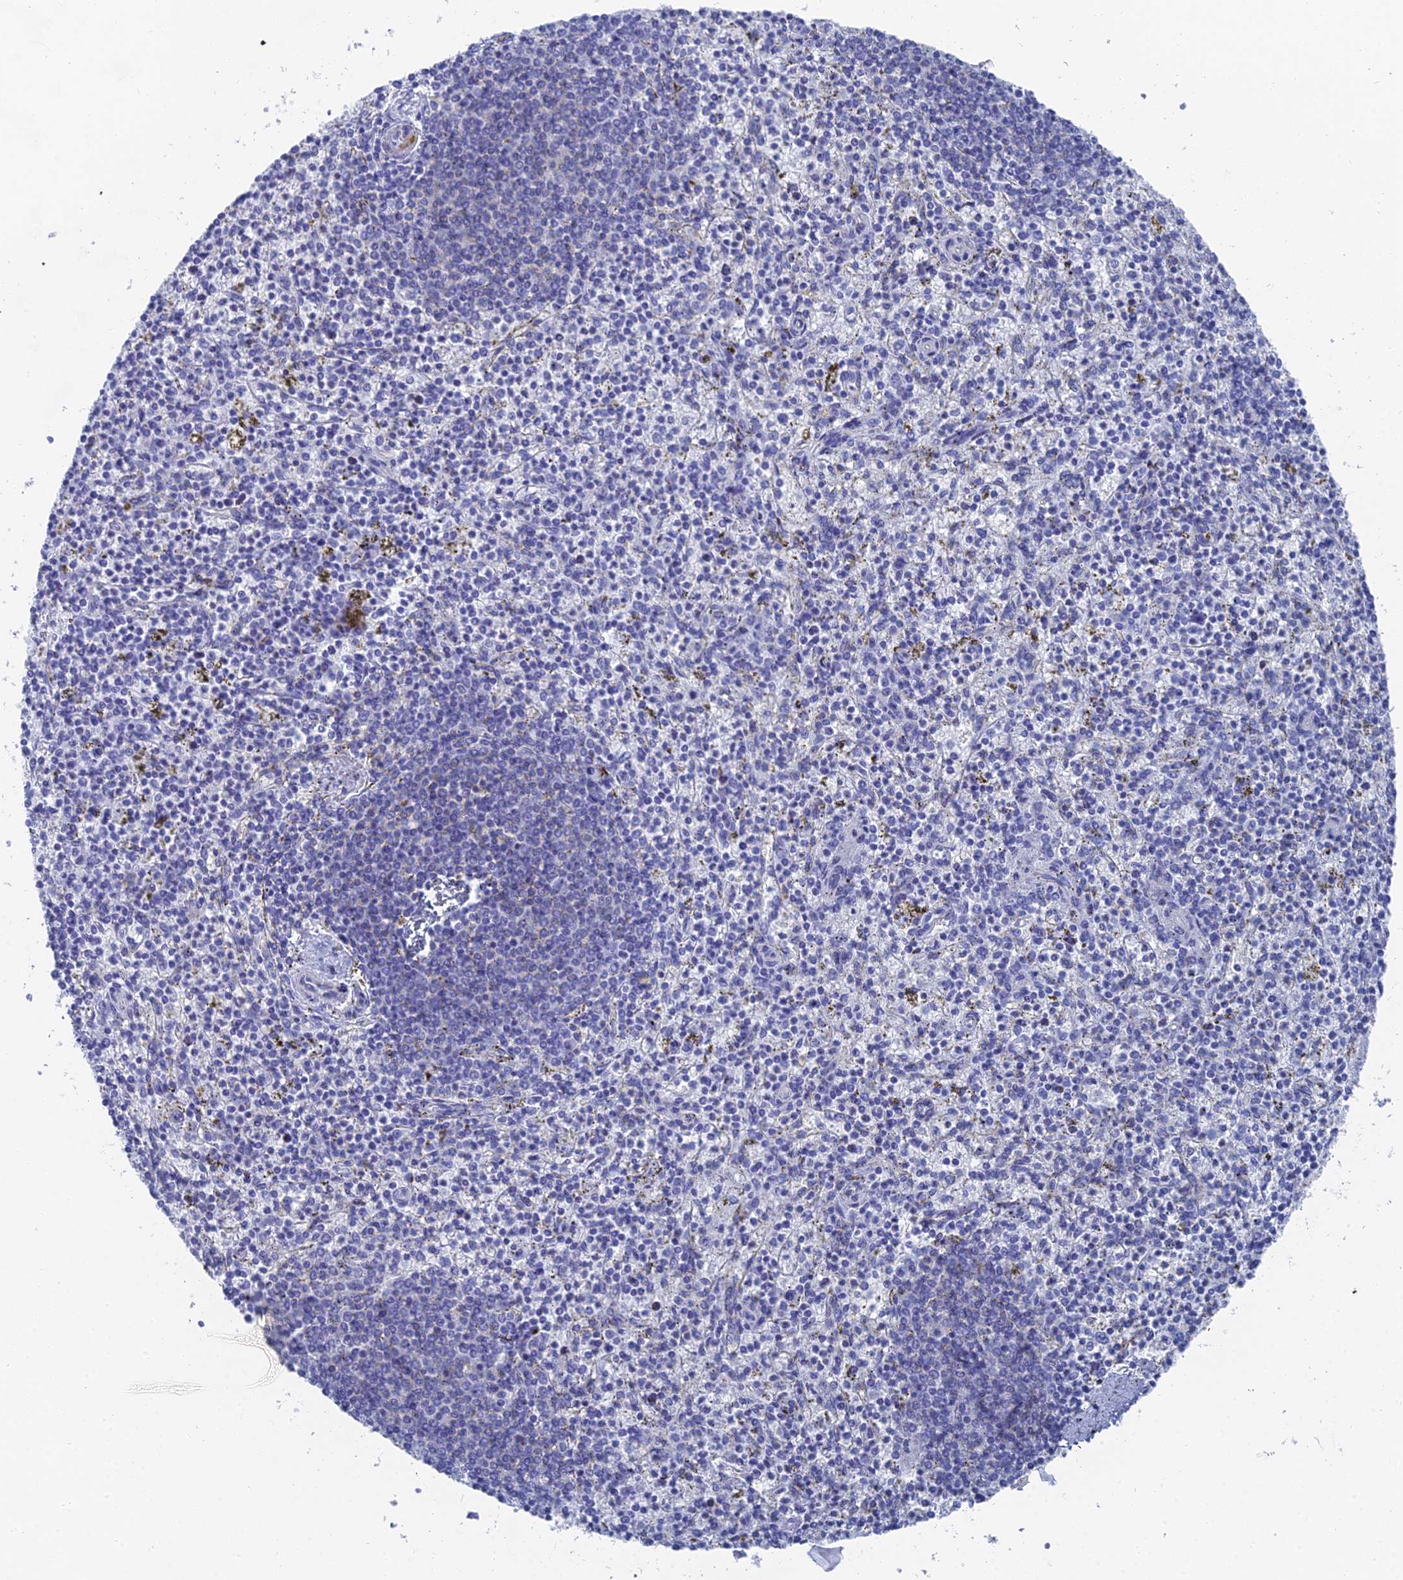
{"staining": {"intensity": "negative", "quantity": "none", "location": "none"}, "tissue": "spleen", "cell_type": "Cells in red pulp", "image_type": "normal", "snomed": [{"axis": "morphology", "description": "Normal tissue, NOS"}, {"axis": "topography", "description": "Spleen"}], "caption": "Cells in red pulp show no significant staining in benign spleen.", "gene": "ENPP3", "patient": {"sex": "male", "age": 72}}